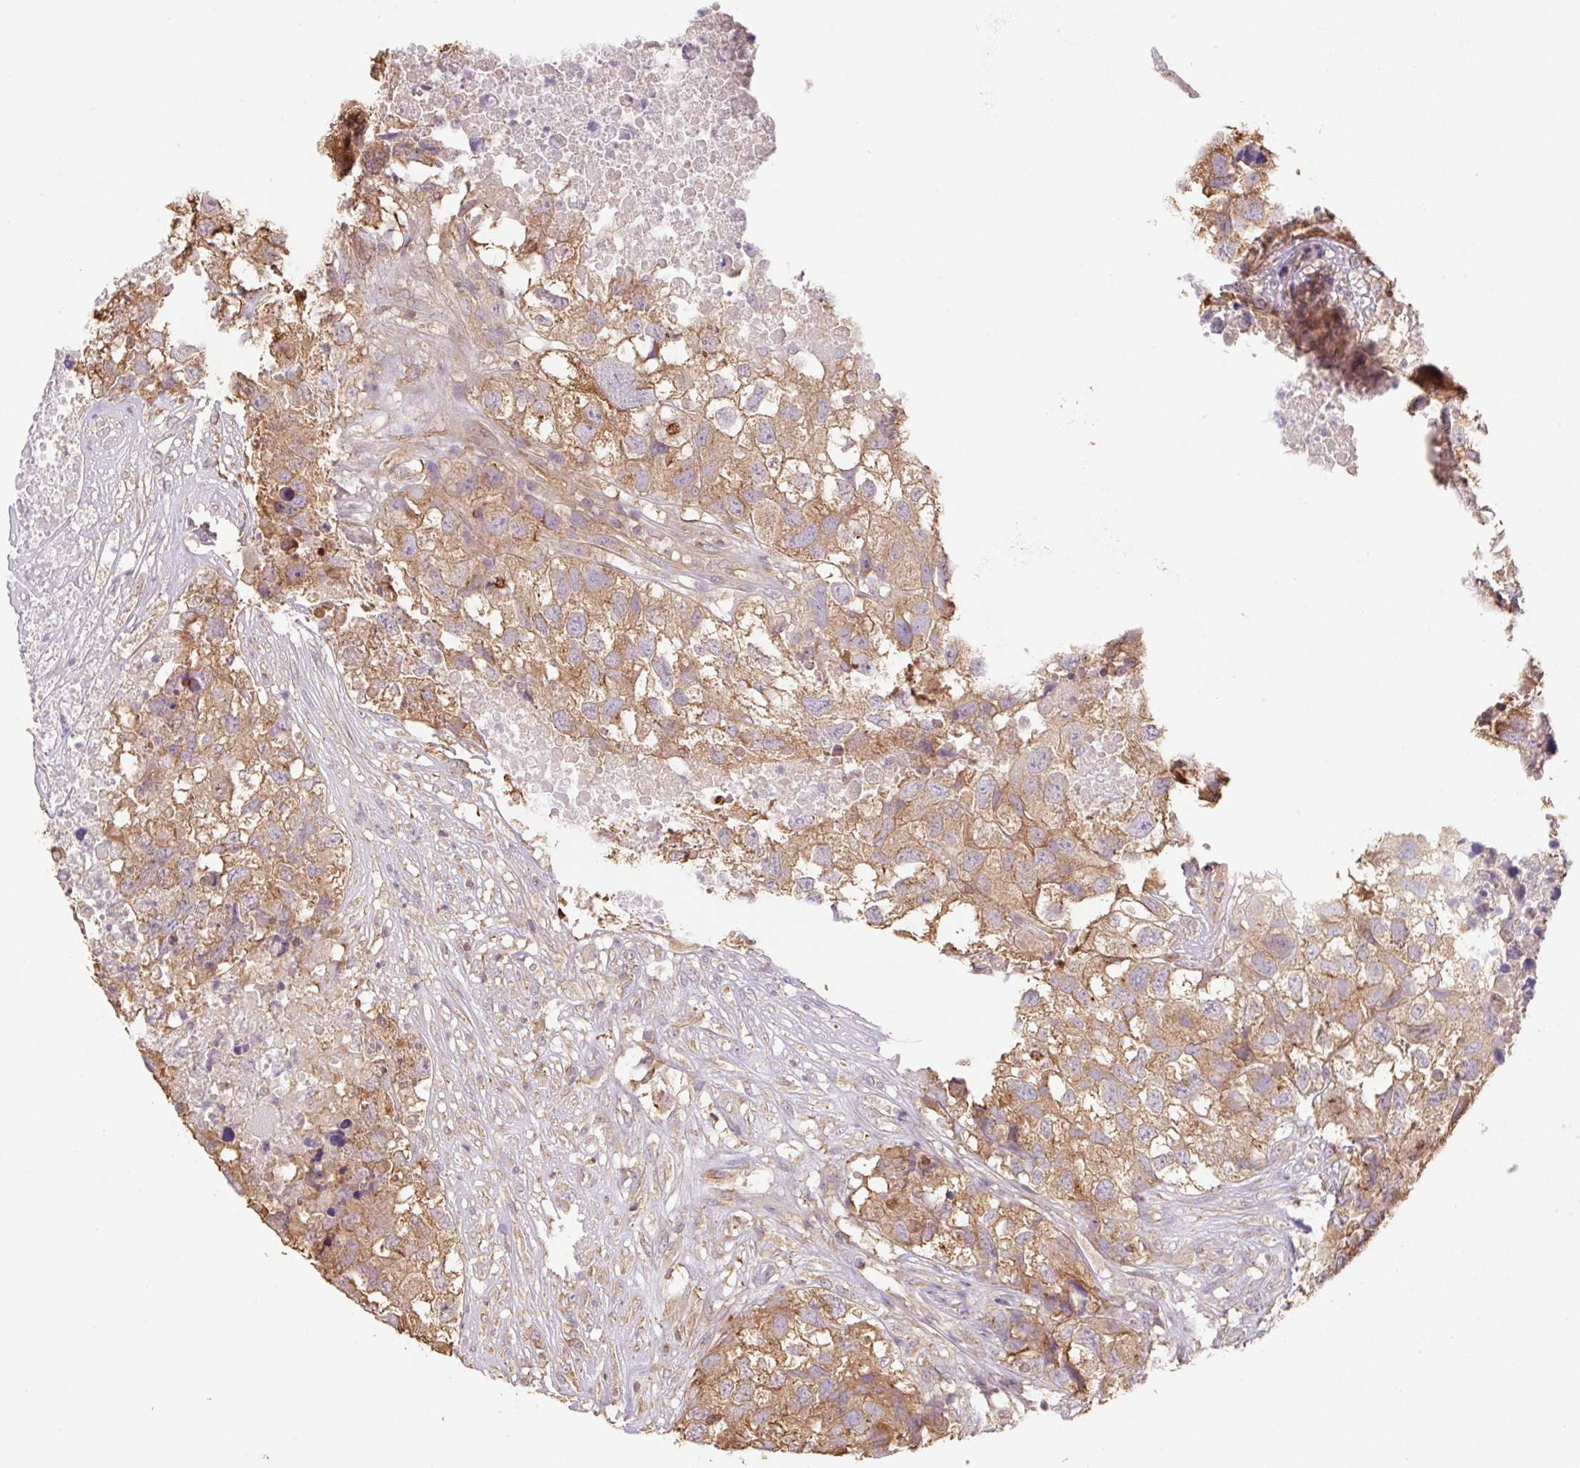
{"staining": {"intensity": "moderate", "quantity": ">75%", "location": "cytoplasmic/membranous"}, "tissue": "testis cancer", "cell_type": "Tumor cells", "image_type": "cancer", "snomed": [{"axis": "morphology", "description": "Carcinoma, Embryonal, NOS"}, {"axis": "topography", "description": "Testis"}], "caption": "Immunohistochemistry (IHC) of human embryonal carcinoma (testis) shows medium levels of moderate cytoplasmic/membranous staining in about >75% of tumor cells.", "gene": "COX8A", "patient": {"sex": "male", "age": 83}}